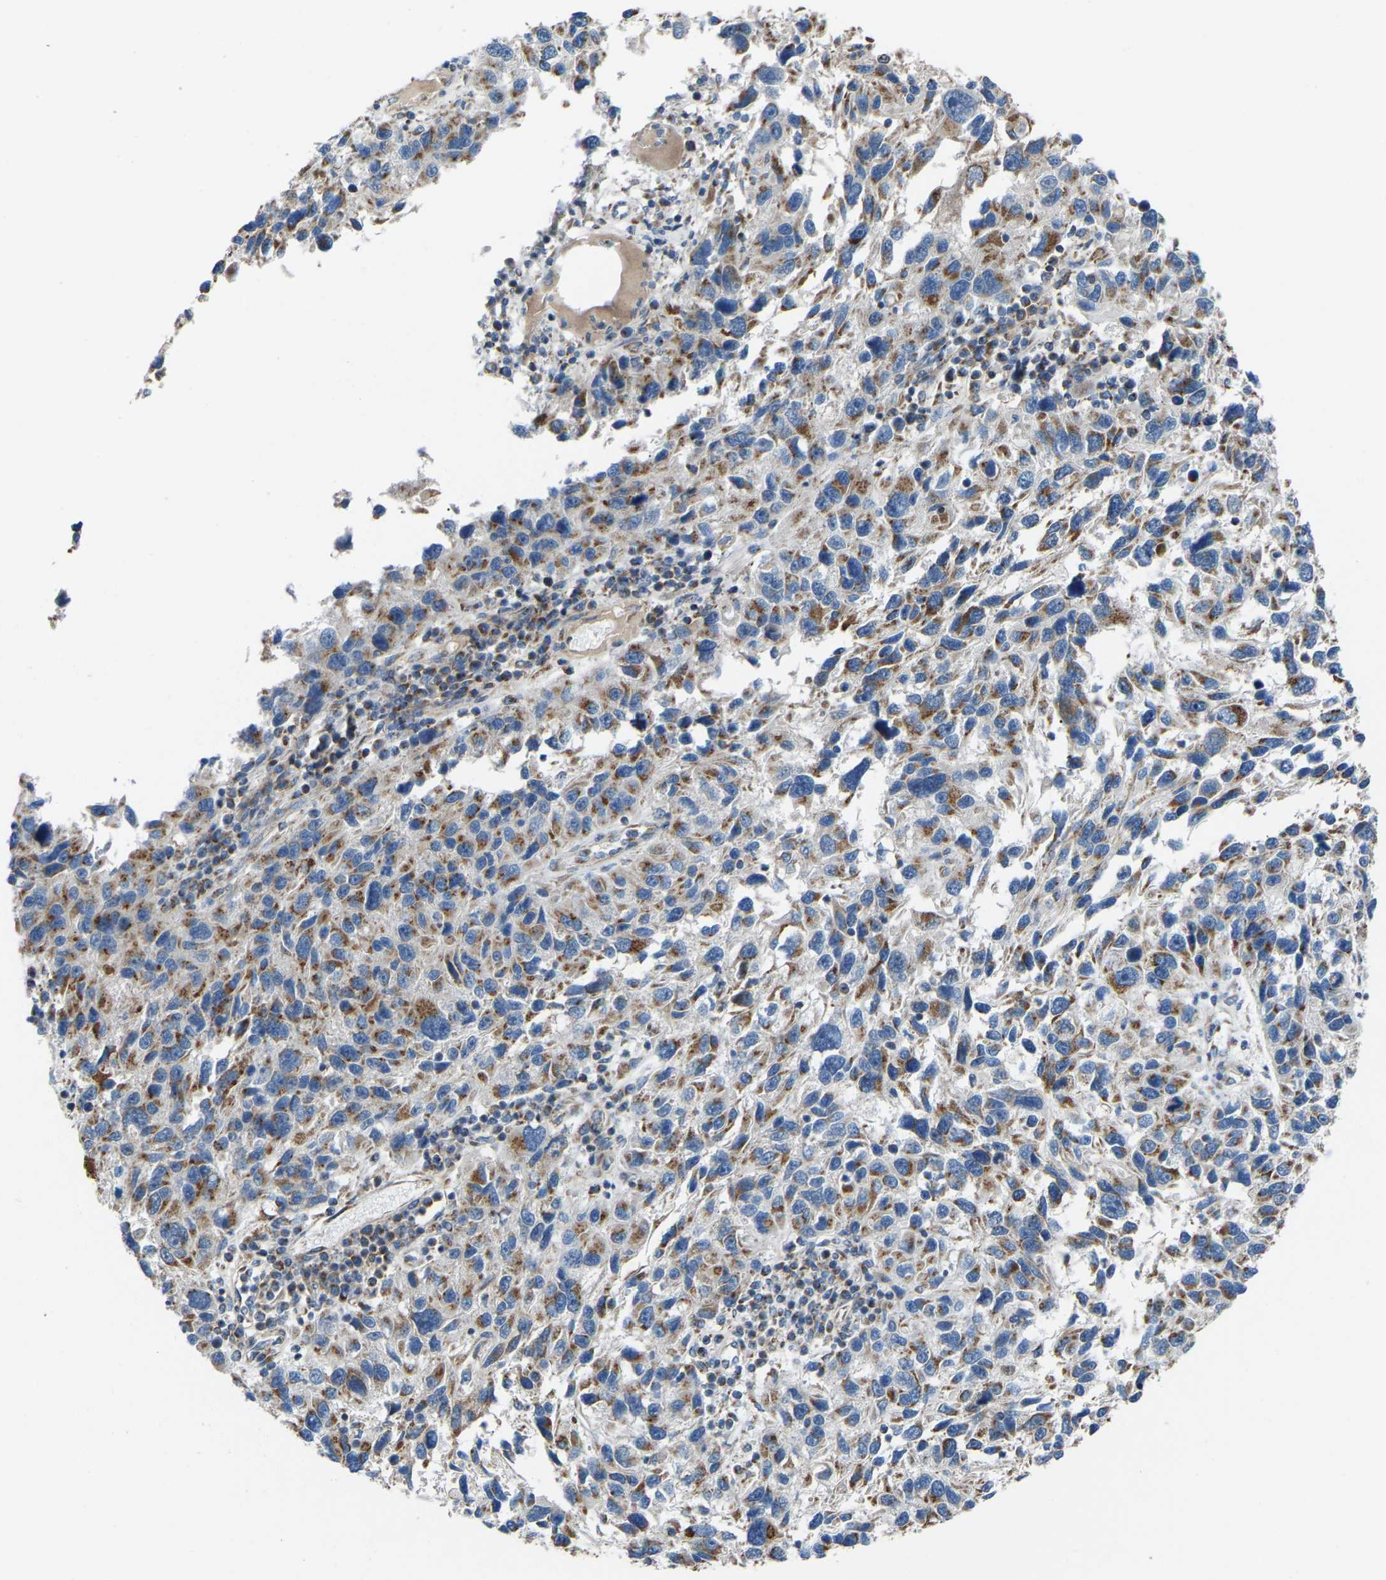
{"staining": {"intensity": "moderate", "quantity": ">75%", "location": "cytoplasmic/membranous"}, "tissue": "melanoma", "cell_type": "Tumor cells", "image_type": "cancer", "snomed": [{"axis": "morphology", "description": "Malignant melanoma, NOS"}, {"axis": "topography", "description": "Skin"}], "caption": "A photomicrograph of human melanoma stained for a protein exhibits moderate cytoplasmic/membranous brown staining in tumor cells. (IHC, brightfield microscopy, high magnification).", "gene": "CANT1", "patient": {"sex": "male", "age": 53}}